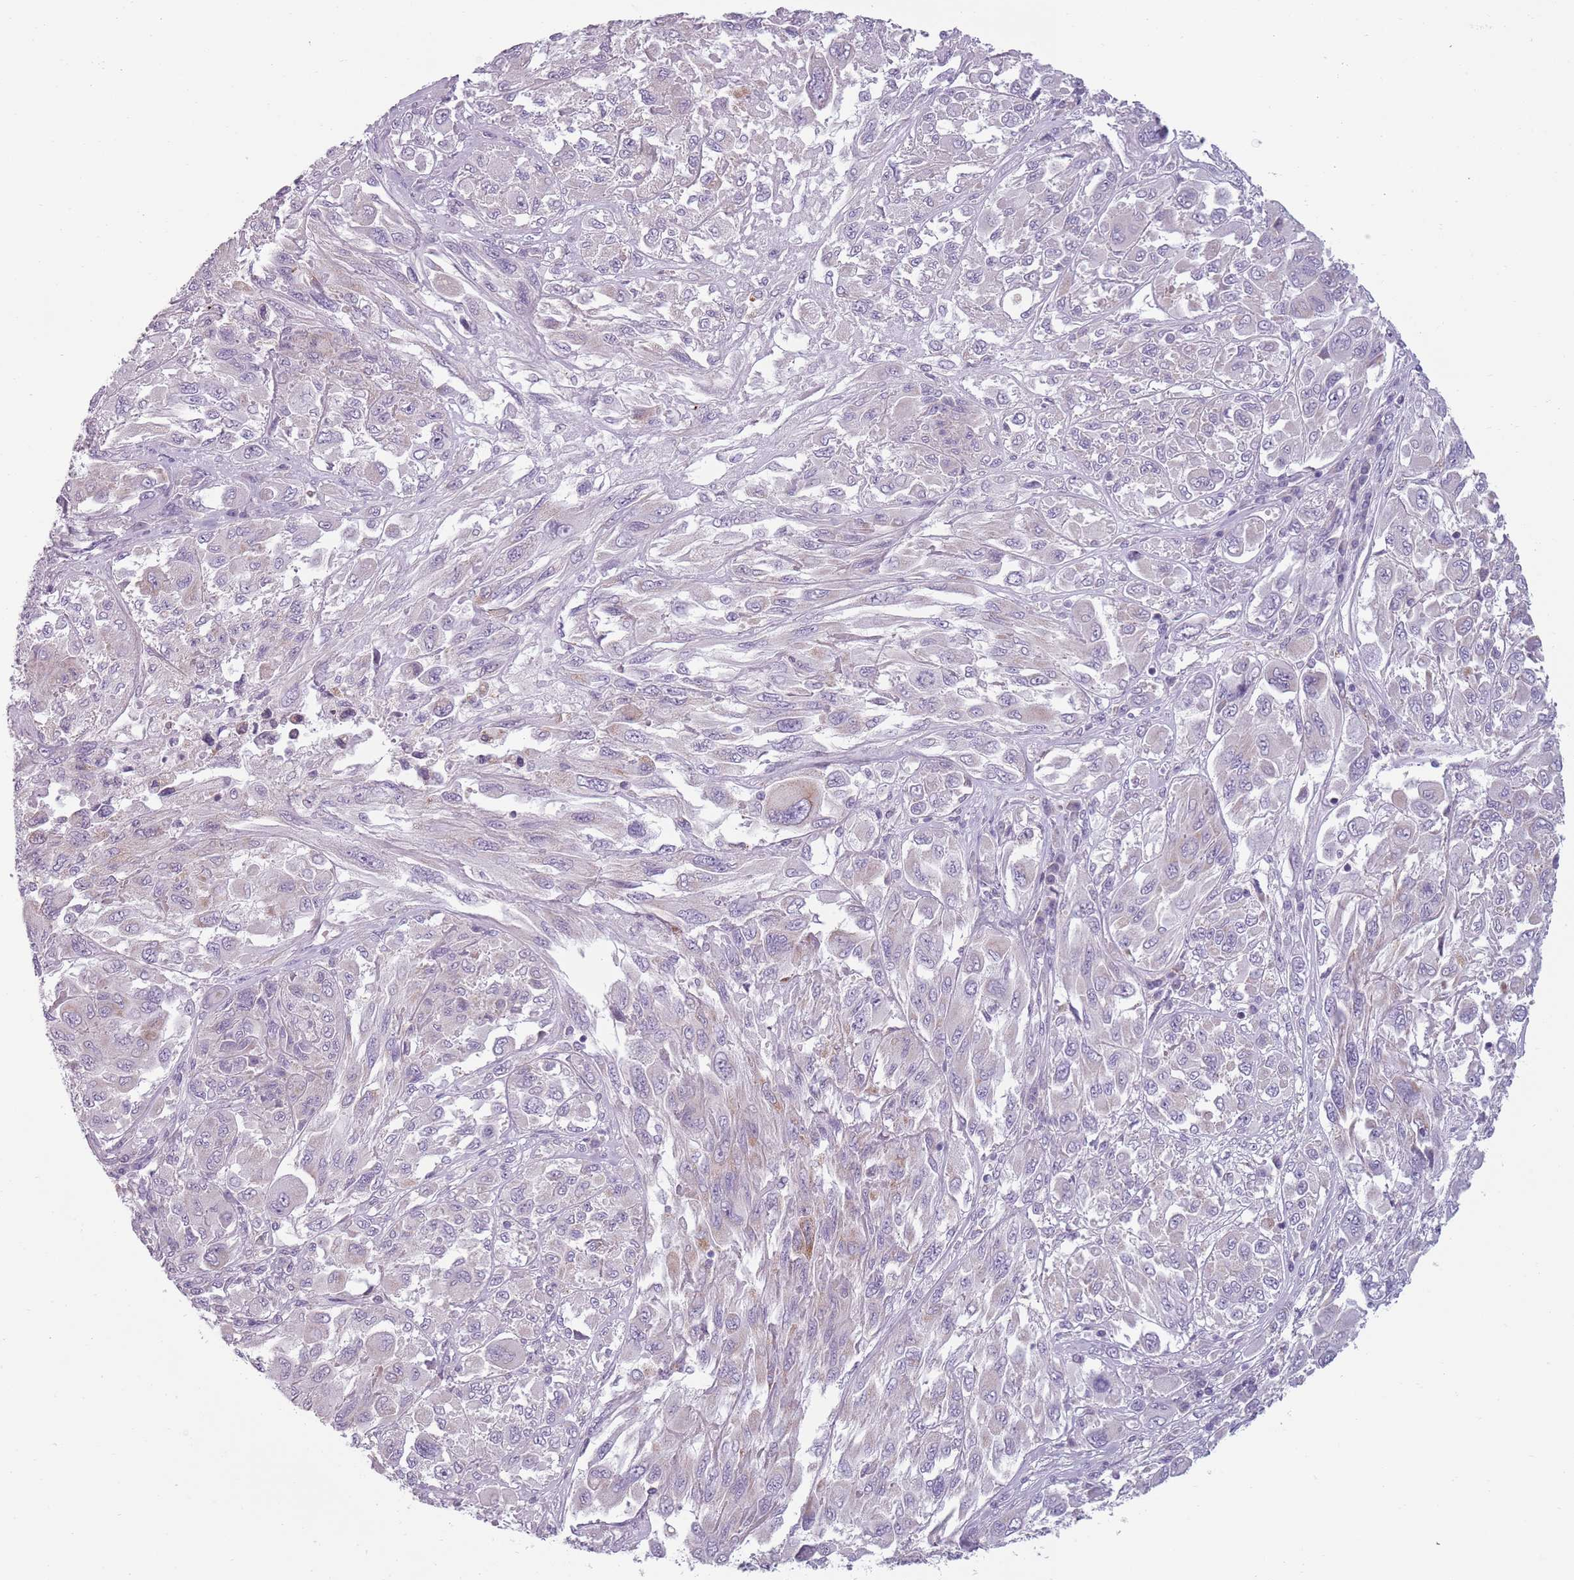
{"staining": {"intensity": "negative", "quantity": "none", "location": "none"}, "tissue": "melanoma", "cell_type": "Tumor cells", "image_type": "cancer", "snomed": [{"axis": "morphology", "description": "Malignant melanoma, NOS"}, {"axis": "topography", "description": "Skin"}], "caption": "Tumor cells show no significant positivity in melanoma. (DAB (3,3'-diaminobenzidine) immunohistochemistry (IHC) with hematoxylin counter stain).", "gene": "MEGF8", "patient": {"sex": "female", "age": 91}}